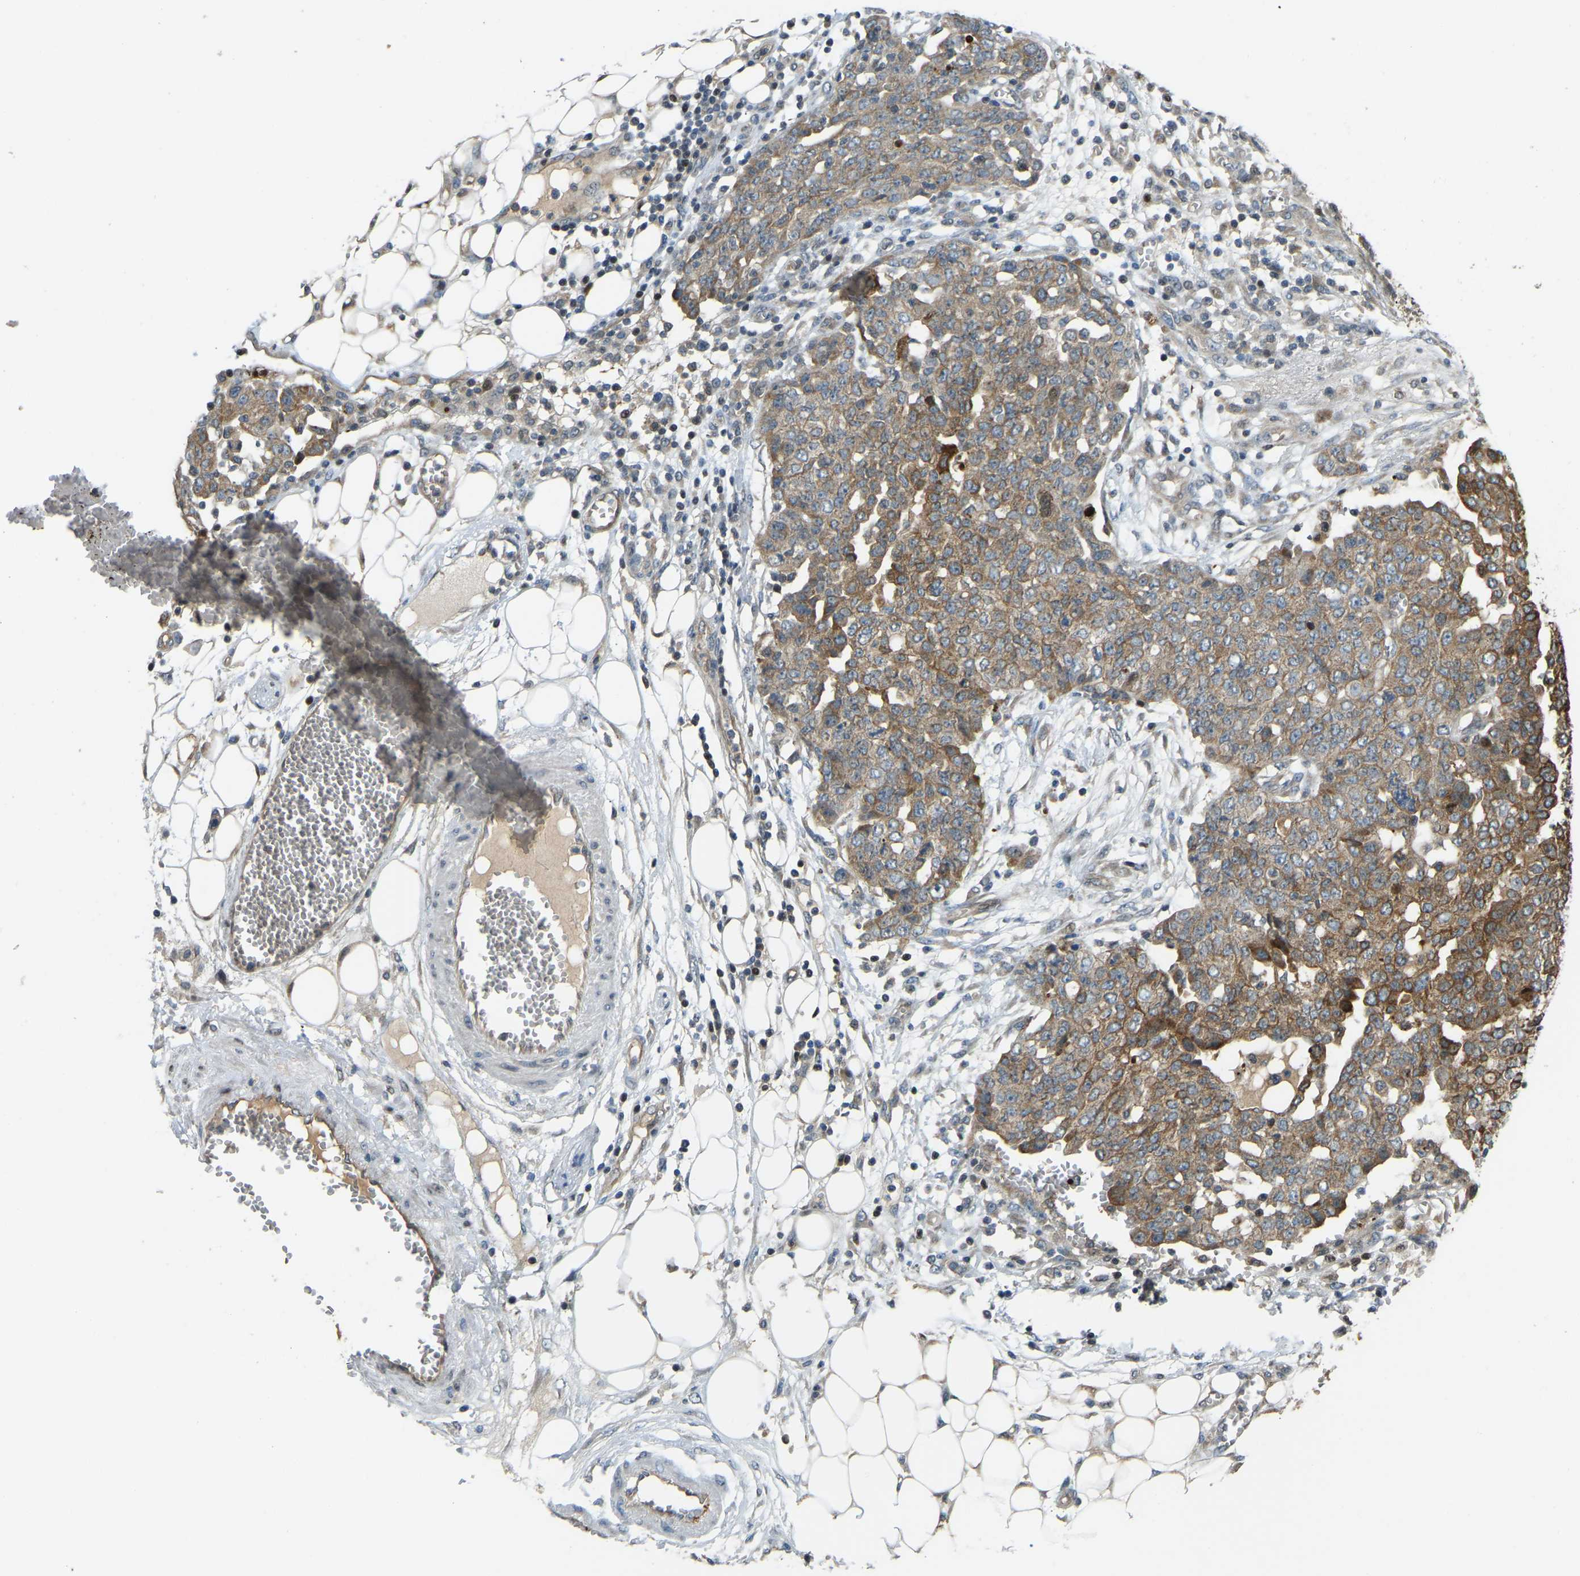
{"staining": {"intensity": "moderate", "quantity": ">75%", "location": "cytoplasmic/membranous"}, "tissue": "ovarian cancer", "cell_type": "Tumor cells", "image_type": "cancer", "snomed": [{"axis": "morphology", "description": "Cystadenocarcinoma, serous, NOS"}, {"axis": "topography", "description": "Soft tissue"}, {"axis": "topography", "description": "Ovary"}], "caption": "Protein expression analysis of human ovarian serous cystadenocarcinoma reveals moderate cytoplasmic/membranous positivity in about >75% of tumor cells. (Brightfield microscopy of DAB IHC at high magnification).", "gene": "C21orf91", "patient": {"sex": "female", "age": 57}}